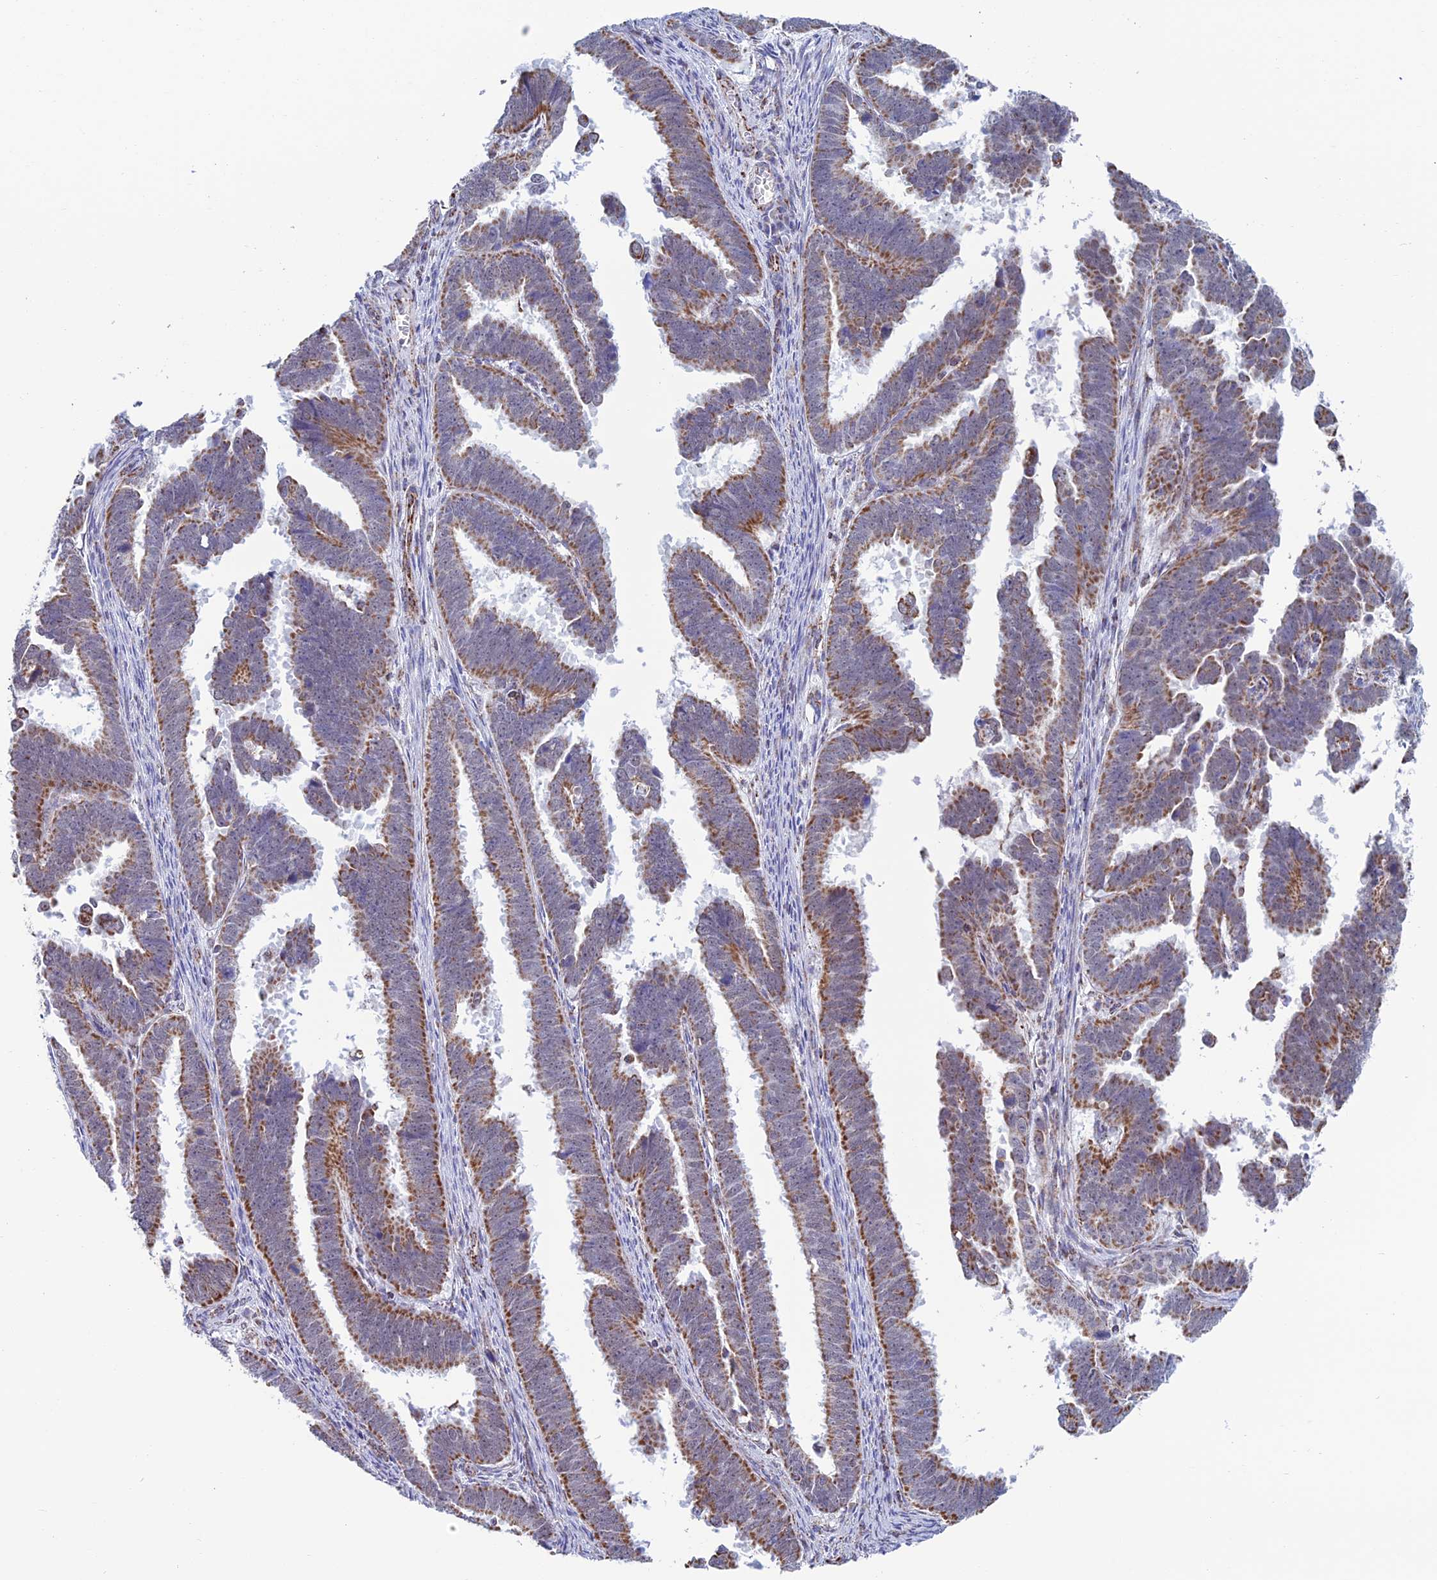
{"staining": {"intensity": "moderate", "quantity": ">75%", "location": "cytoplasmic/membranous"}, "tissue": "endometrial cancer", "cell_type": "Tumor cells", "image_type": "cancer", "snomed": [{"axis": "morphology", "description": "Adenocarcinoma, NOS"}, {"axis": "topography", "description": "Endometrium"}], "caption": "Brown immunohistochemical staining in human endometrial cancer (adenocarcinoma) reveals moderate cytoplasmic/membranous staining in about >75% of tumor cells.", "gene": "ZNG1B", "patient": {"sex": "female", "age": 75}}